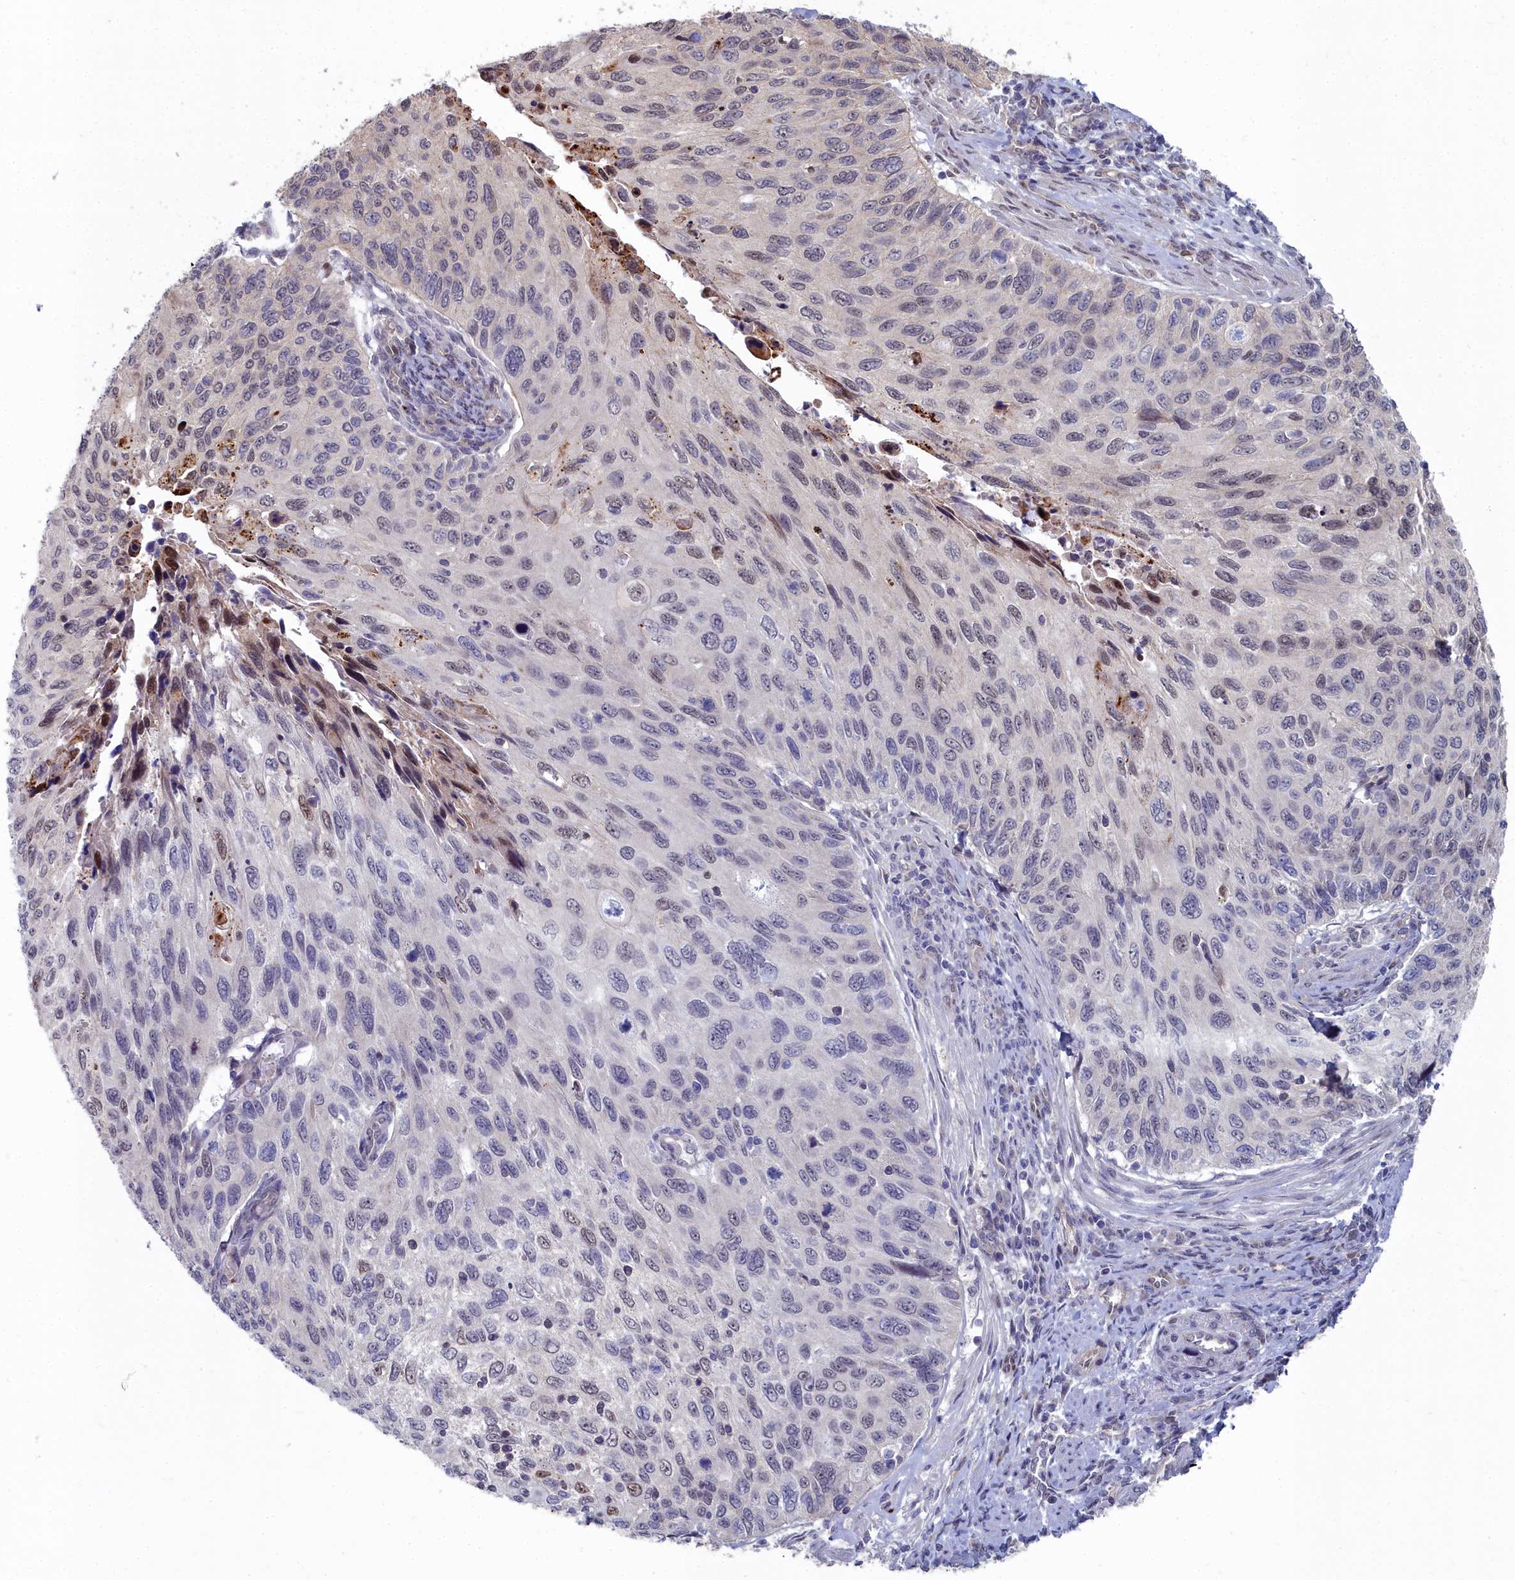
{"staining": {"intensity": "moderate", "quantity": "<25%", "location": "nuclear"}, "tissue": "cervical cancer", "cell_type": "Tumor cells", "image_type": "cancer", "snomed": [{"axis": "morphology", "description": "Squamous cell carcinoma, NOS"}, {"axis": "topography", "description": "Cervix"}], "caption": "A high-resolution histopathology image shows IHC staining of squamous cell carcinoma (cervical), which reveals moderate nuclear staining in about <25% of tumor cells.", "gene": "RPS27A", "patient": {"sex": "female", "age": 70}}